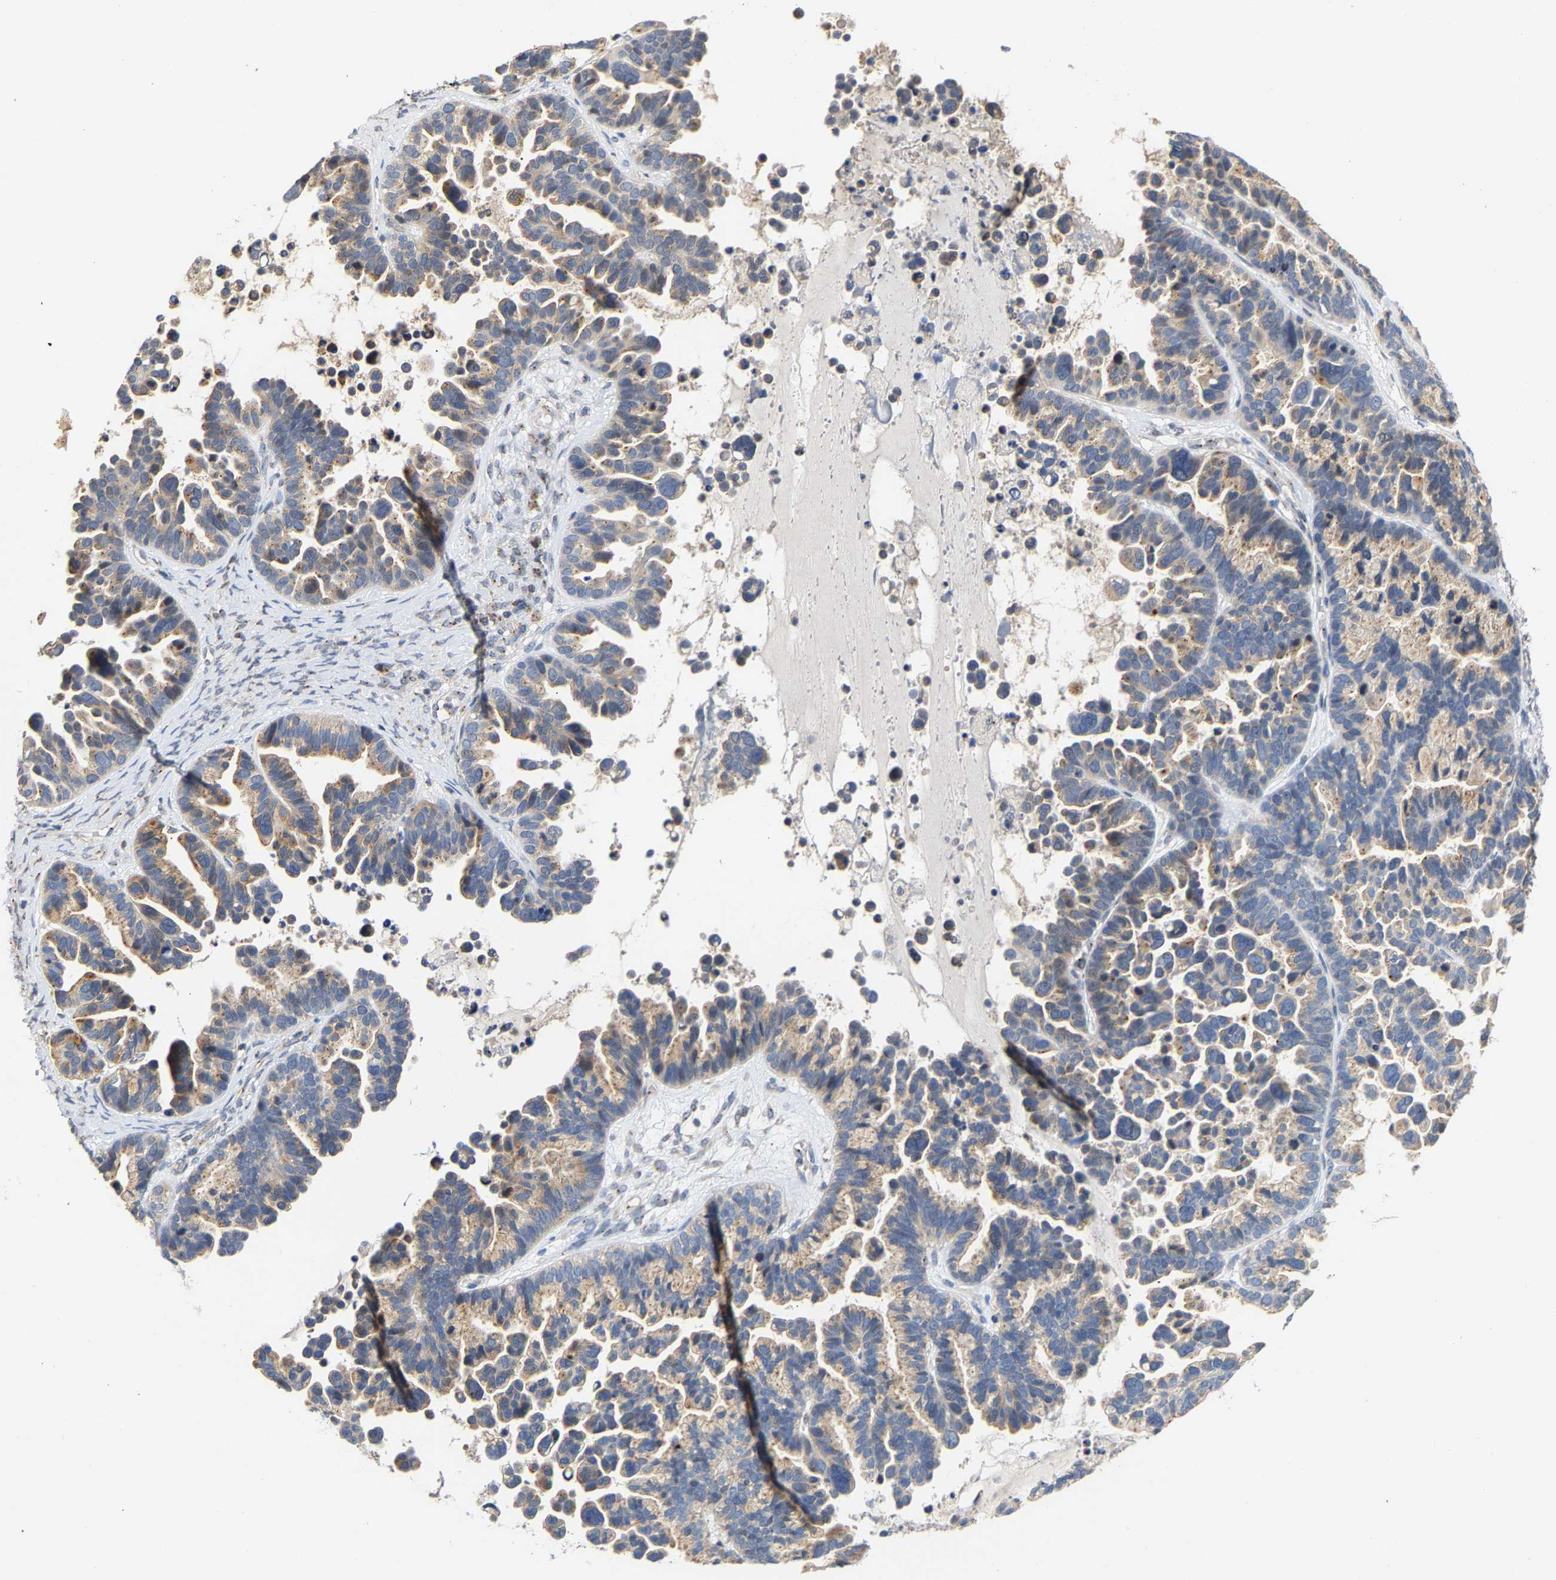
{"staining": {"intensity": "weak", "quantity": ">75%", "location": "cytoplasmic/membranous"}, "tissue": "ovarian cancer", "cell_type": "Tumor cells", "image_type": "cancer", "snomed": [{"axis": "morphology", "description": "Cystadenocarcinoma, serous, NOS"}, {"axis": "topography", "description": "Ovary"}], "caption": "The histopathology image shows staining of ovarian cancer (serous cystadenocarcinoma), revealing weak cytoplasmic/membranous protein positivity (brown color) within tumor cells.", "gene": "PCNT", "patient": {"sex": "female", "age": 56}}